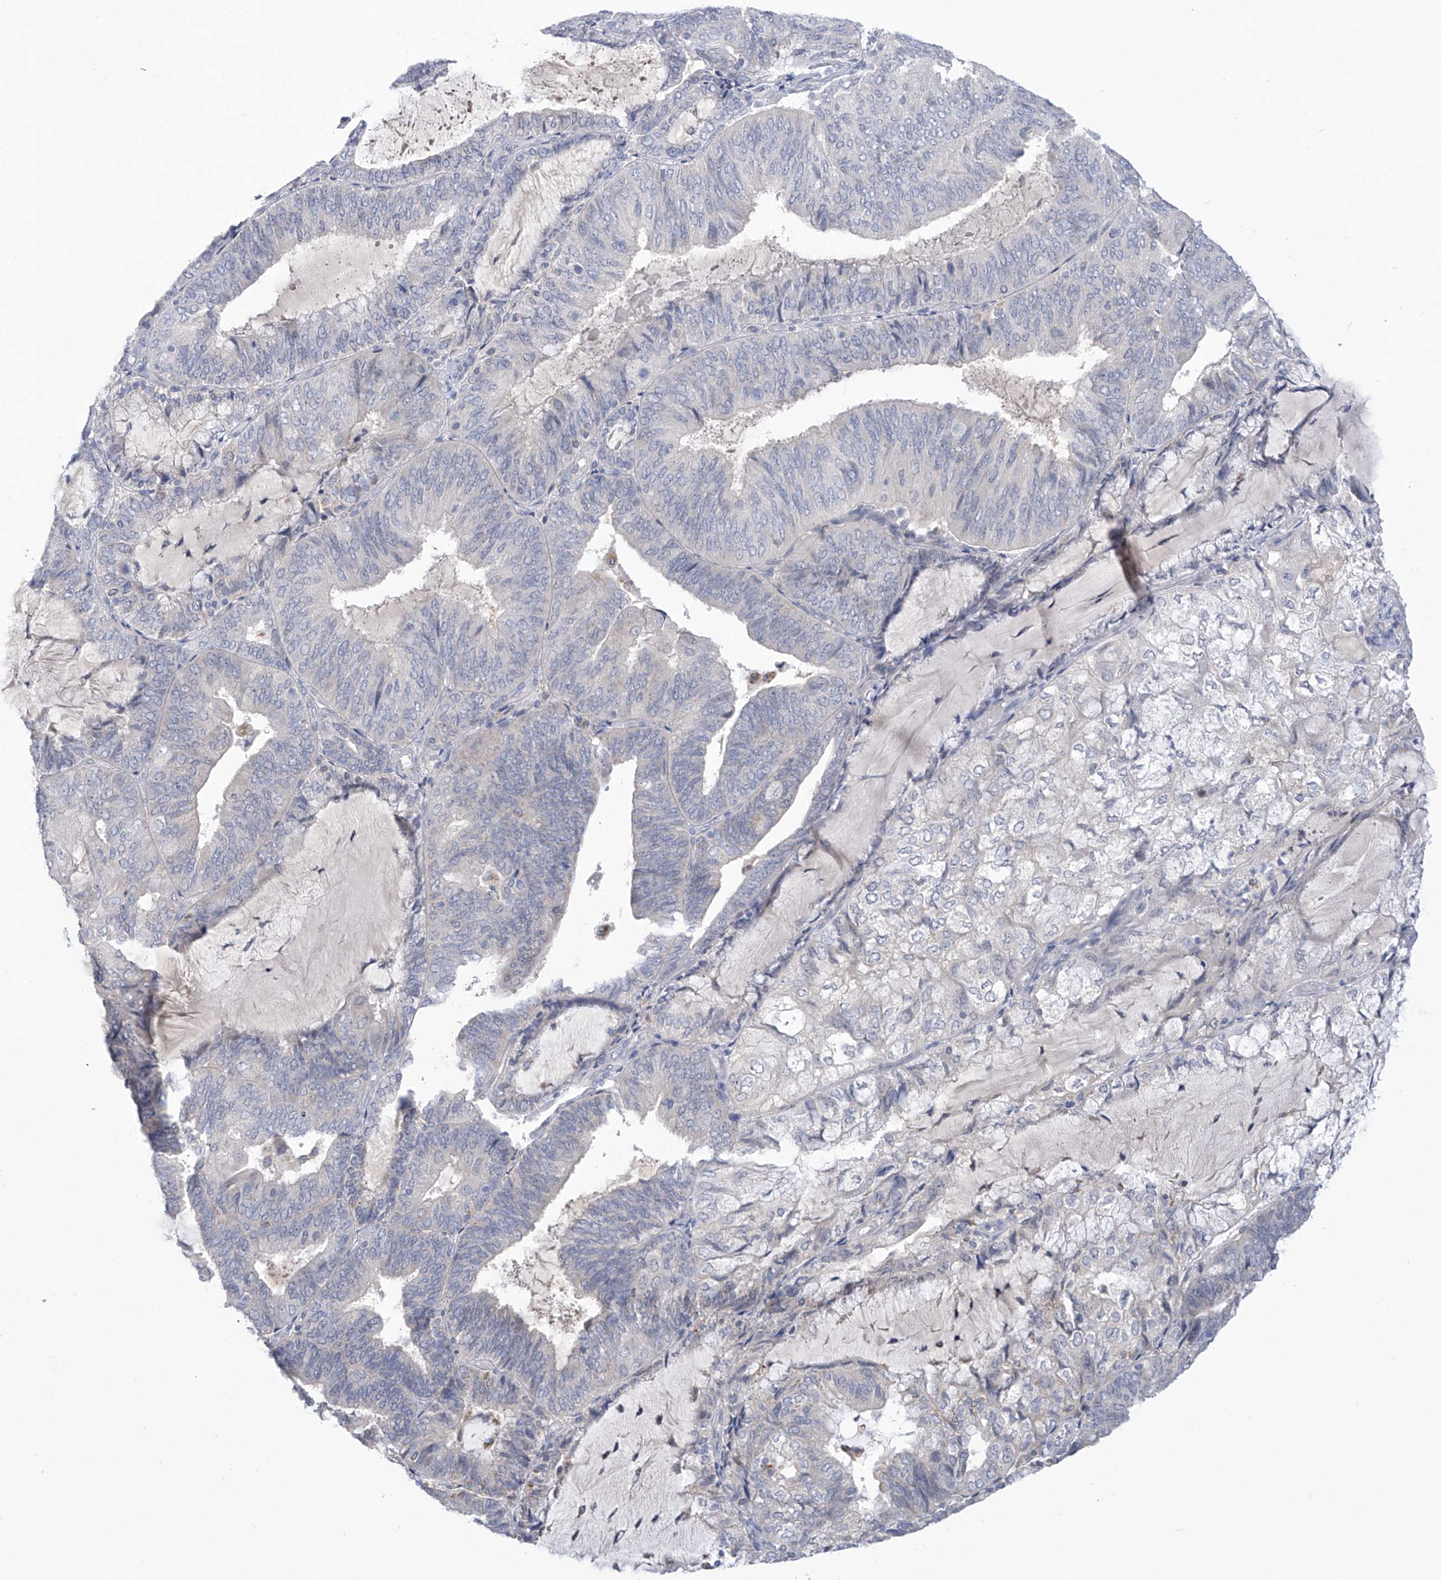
{"staining": {"intensity": "negative", "quantity": "none", "location": "none"}, "tissue": "endometrial cancer", "cell_type": "Tumor cells", "image_type": "cancer", "snomed": [{"axis": "morphology", "description": "Adenocarcinoma, NOS"}, {"axis": "topography", "description": "Endometrium"}], "caption": "Adenocarcinoma (endometrial) was stained to show a protein in brown. There is no significant positivity in tumor cells.", "gene": "IBA57", "patient": {"sex": "female", "age": 81}}